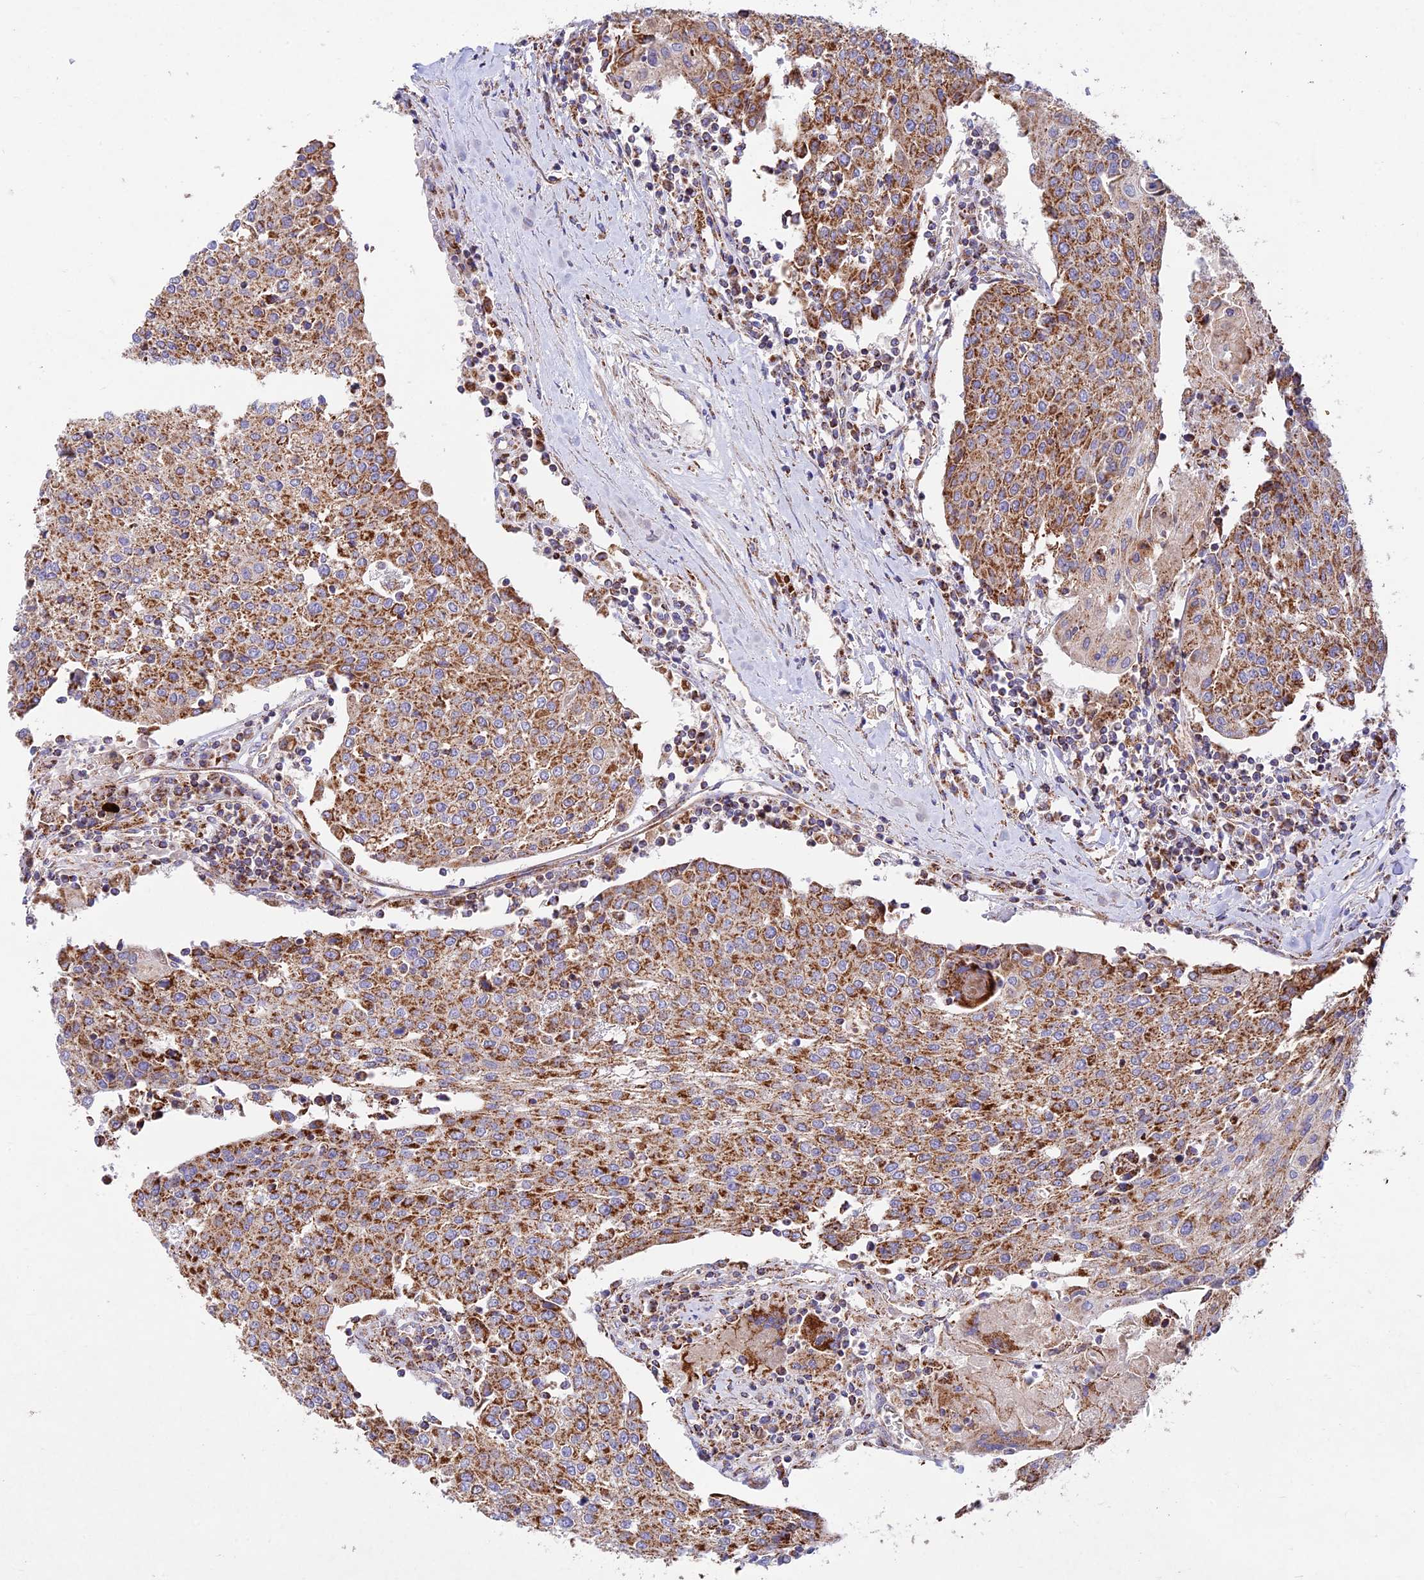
{"staining": {"intensity": "moderate", "quantity": ">75%", "location": "cytoplasmic/membranous"}, "tissue": "urothelial cancer", "cell_type": "Tumor cells", "image_type": "cancer", "snomed": [{"axis": "morphology", "description": "Urothelial carcinoma, High grade"}, {"axis": "topography", "description": "Urinary bladder"}], "caption": "High-grade urothelial carcinoma tissue reveals moderate cytoplasmic/membranous staining in approximately >75% of tumor cells", "gene": "KHDC3L", "patient": {"sex": "female", "age": 85}}